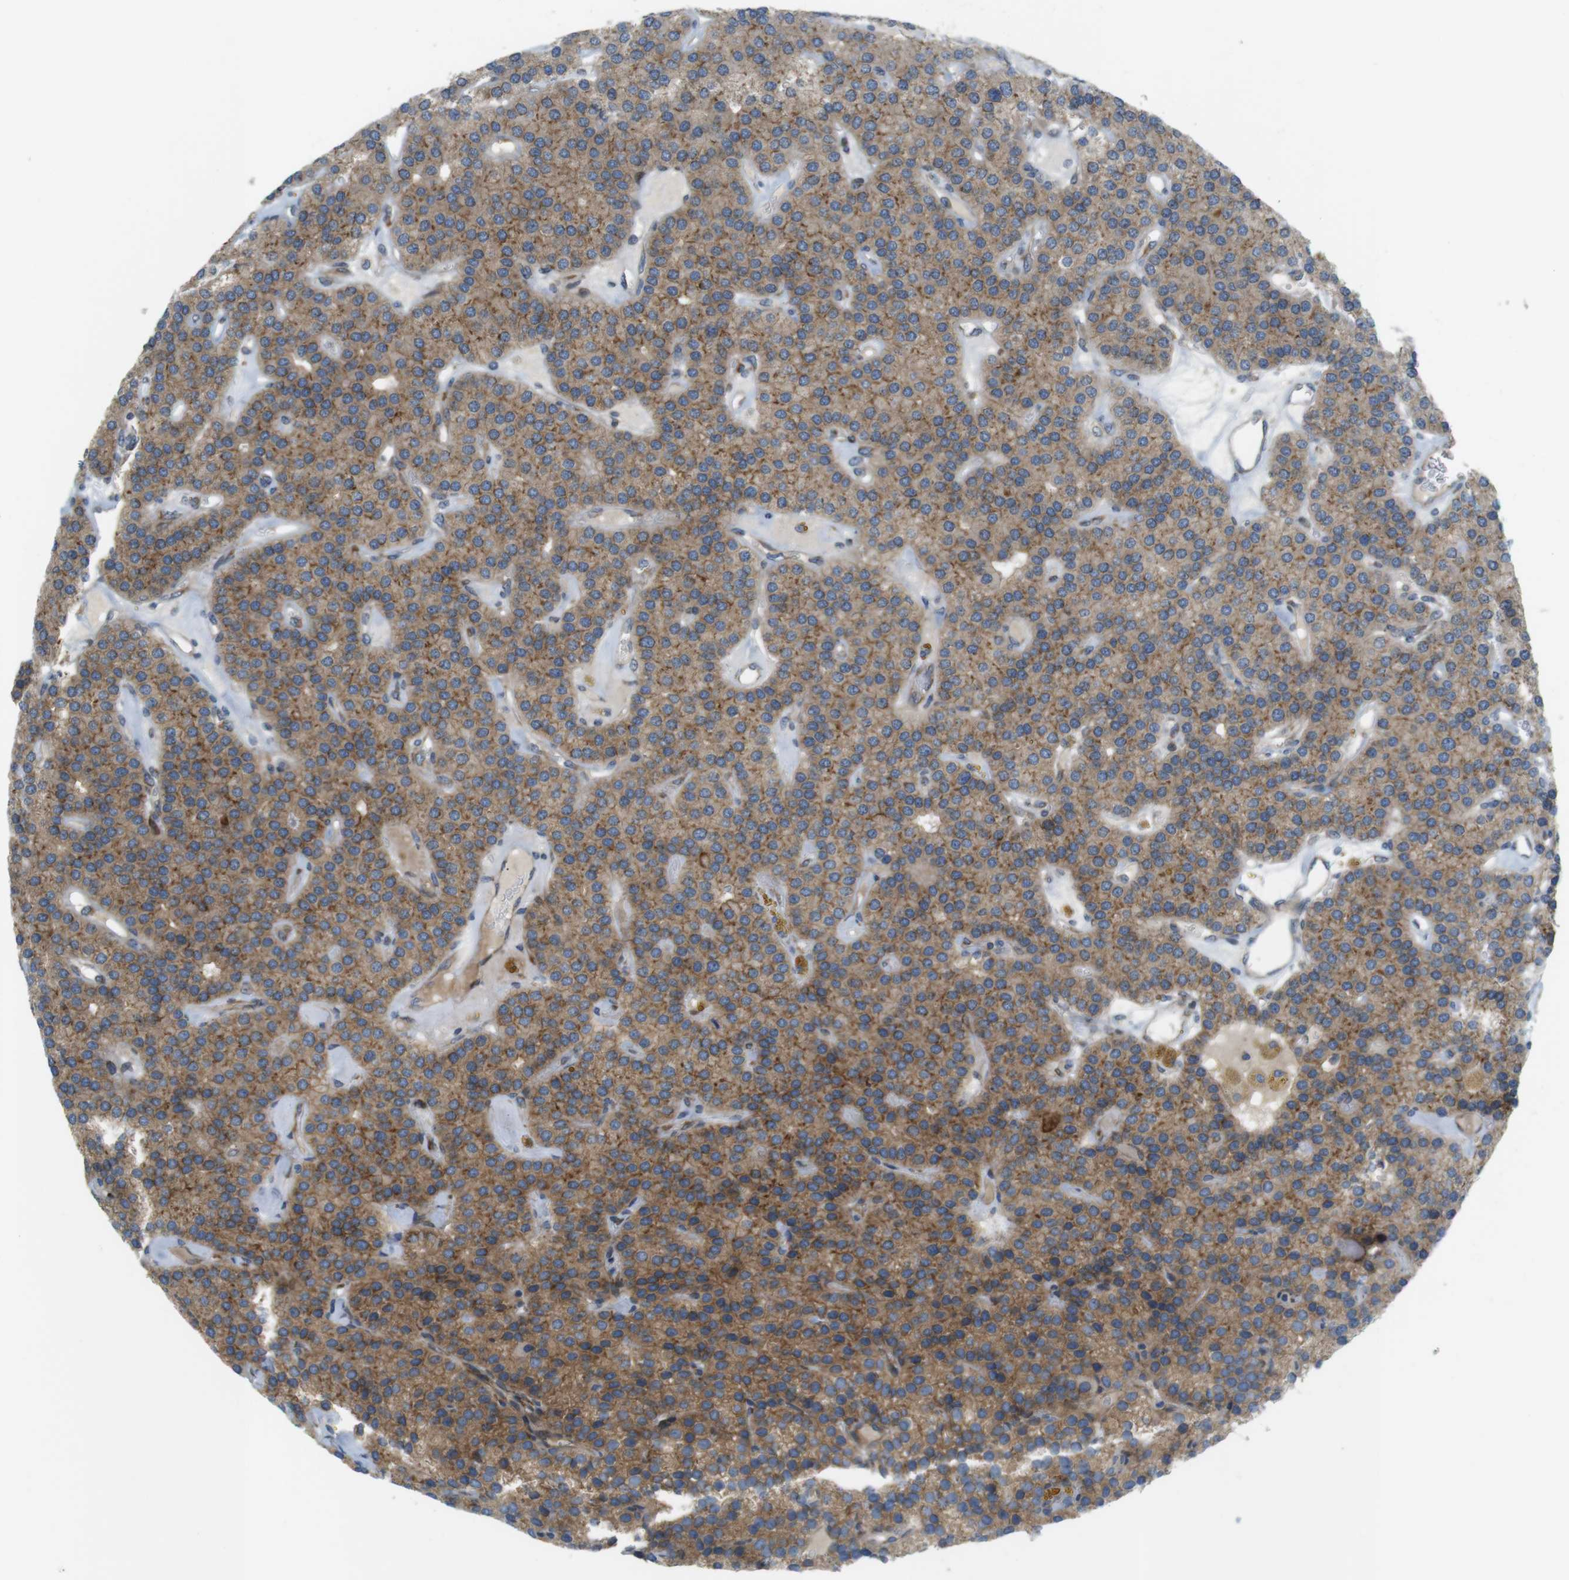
{"staining": {"intensity": "moderate", "quantity": ">75%", "location": "cytoplasmic/membranous"}, "tissue": "parathyroid gland", "cell_type": "Glandular cells", "image_type": "normal", "snomed": [{"axis": "morphology", "description": "Normal tissue, NOS"}, {"axis": "morphology", "description": "Adenoma, NOS"}, {"axis": "topography", "description": "Parathyroid gland"}], "caption": "Immunohistochemistry micrograph of unremarkable parathyroid gland stained for a protein (brown), which exhibits medium levels of moderate cytoplasmic/membranous staining in approximately >75% of glandular cells.", "gene": "GJC3", "patient": {"sex": "female", "age": 86}}